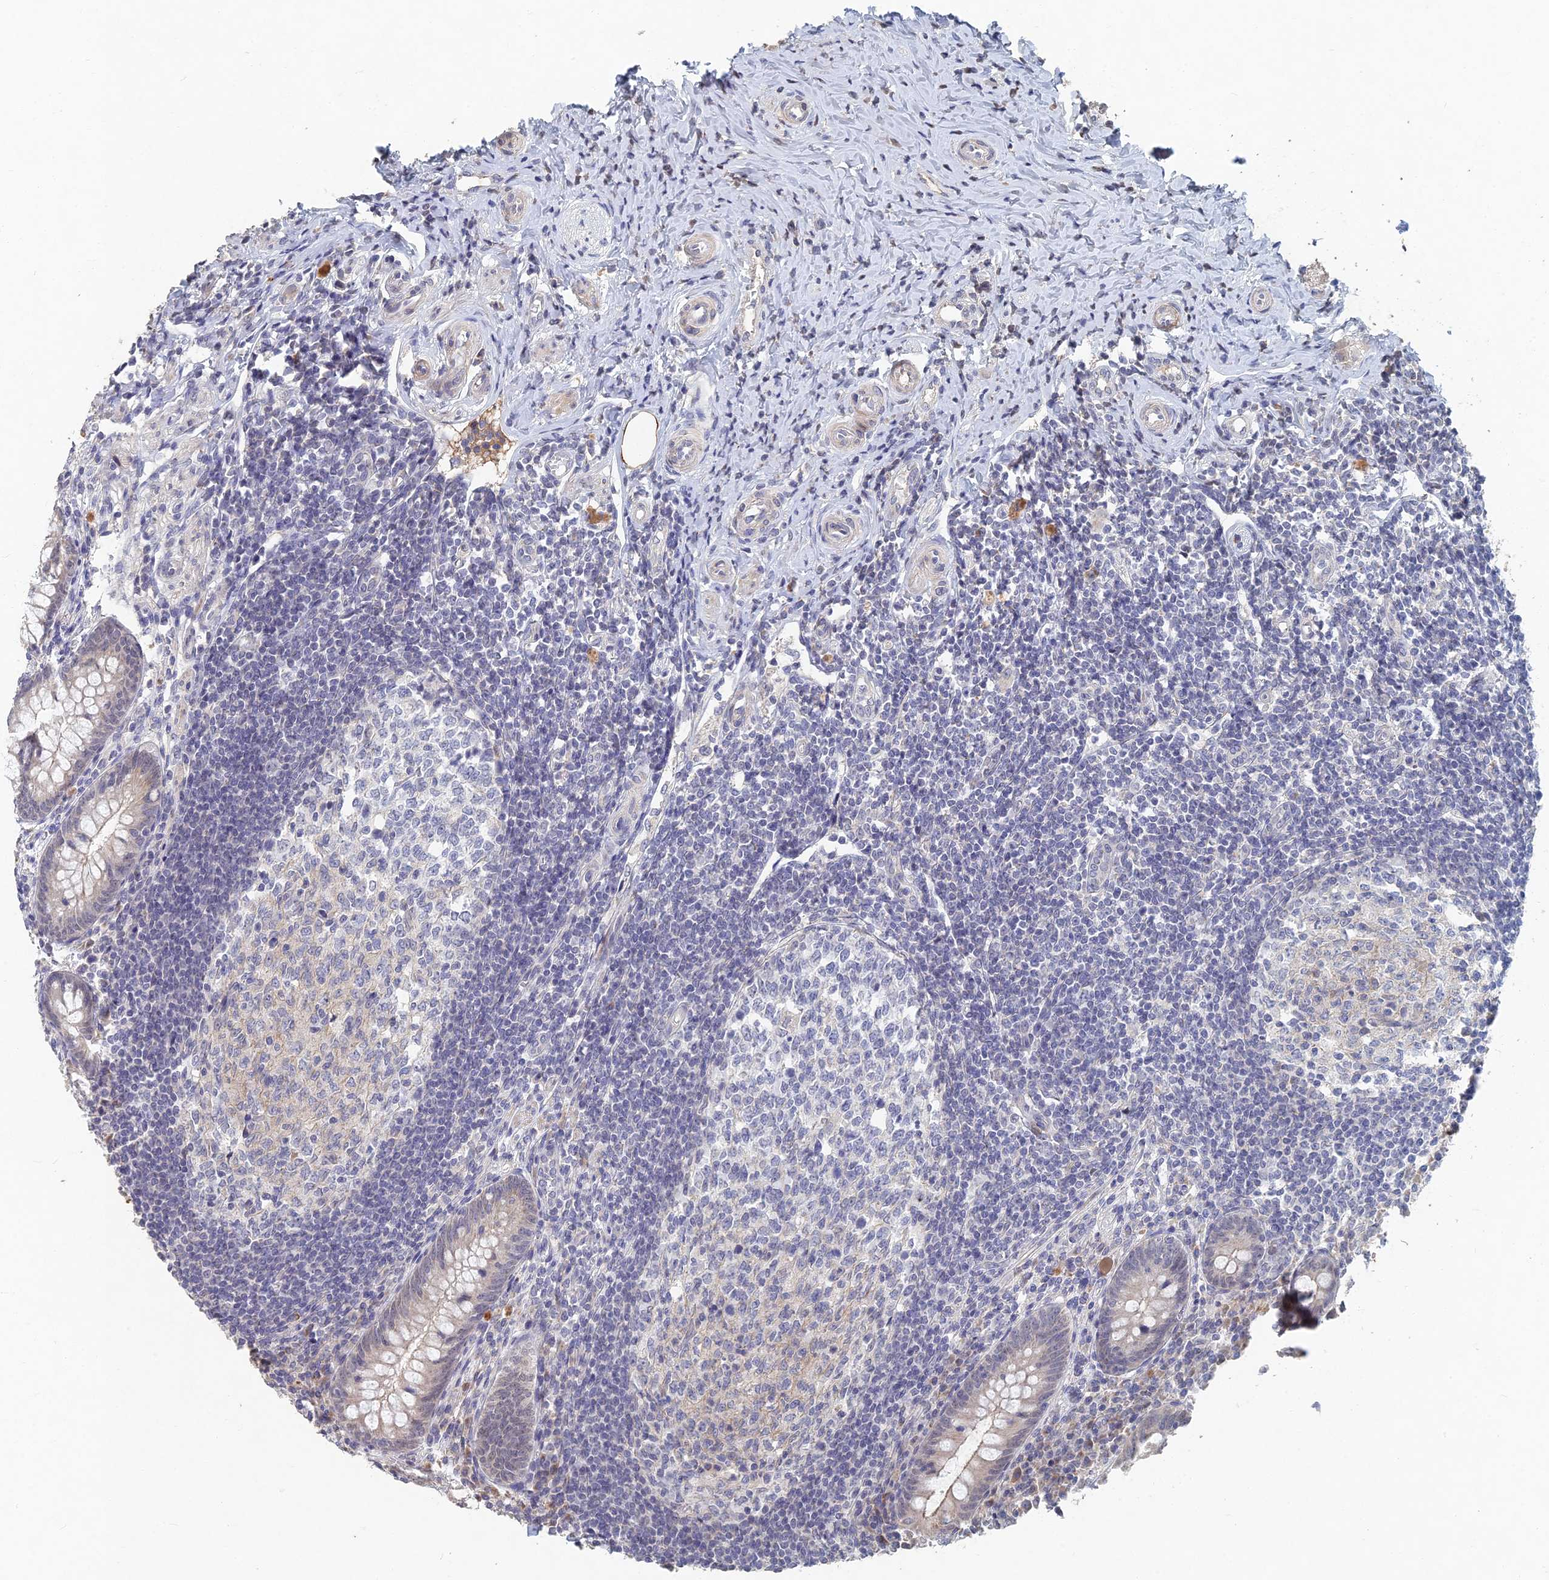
{"staining": {"intensity": "moderate", "quantity": "<25%", "location": "cytoplasmic/membranous"}, "tissue": "appendix", "cell_type": "Glandular cells", "image_type": "normal", "snomed": [{"axis": "morphology", "description": "Normal tissue, NOS"}, {"axis": "topography", "description": "Appendix"}], "caption": "The image shows immunohistochemical staining of normal appendix. There is moderate cytoplasmic/membranous positivity is seen in approximately <25% of glandular cells.", "gene": "GNA15", "patient": {"sex": "female", "age": 33}}